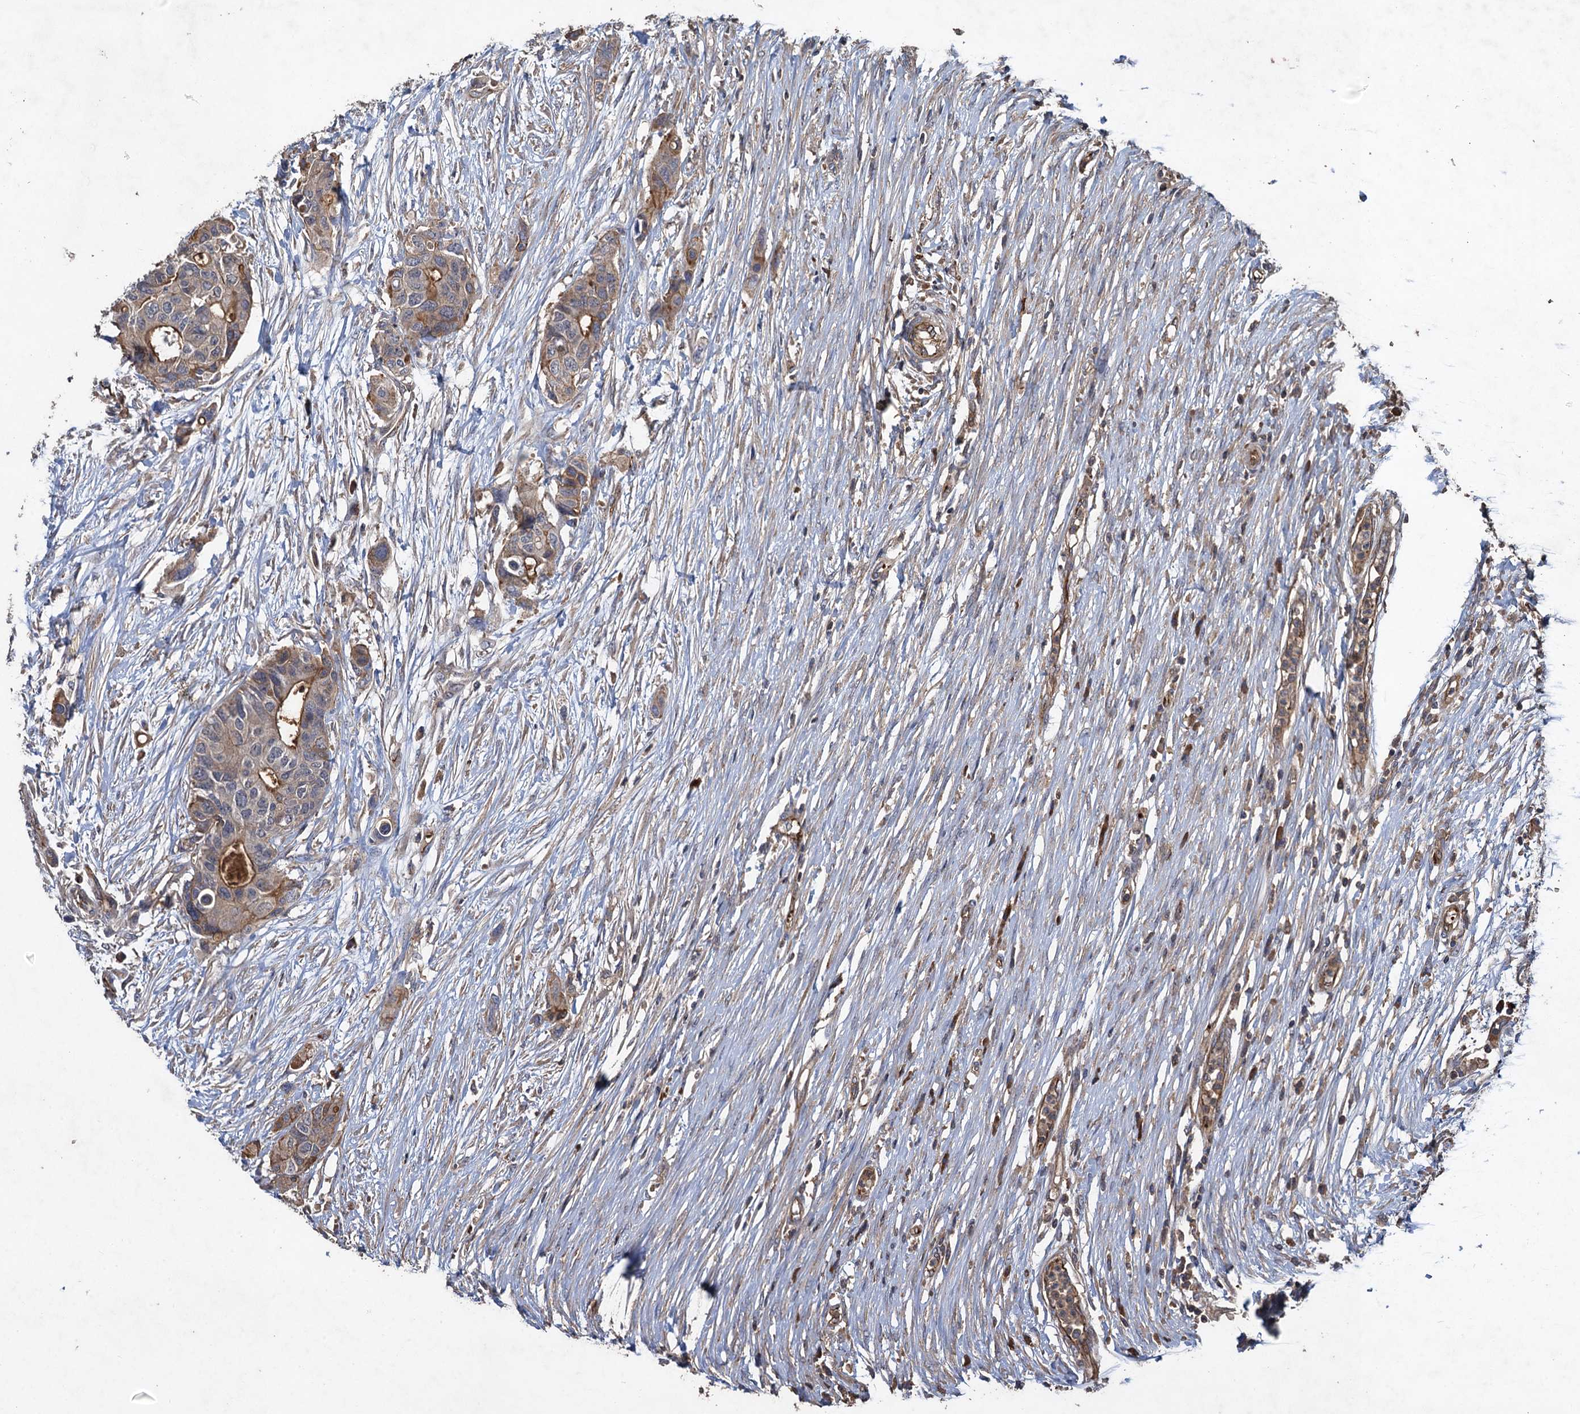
{"staining": {"intensity": "moderate", "quantity": "25%-75%", "location": "cytoplasmic/membranous"}, "tissue": "colorectal cancer", "cell_type": "Tumor cells", "image_type": "cancer", "snomed": [{"axis": "morphology", "description": "Adenocarcinoma, NOS"}, {"axis": "topography", "description": "Colon"}], "caption": "Colorectal adenocarcinoma tissue demonstrates moderate cytoplasmic/membranous expression in about 25%-75% of tumor cells, visualized by immunohistochemistry. (Stains: DAB in brown, nuclei in blue, Microscopy: brightfield microscopy at high magnification).", "gene": "TXNDC11", "patient": {"sex": "male", "age": 77}}